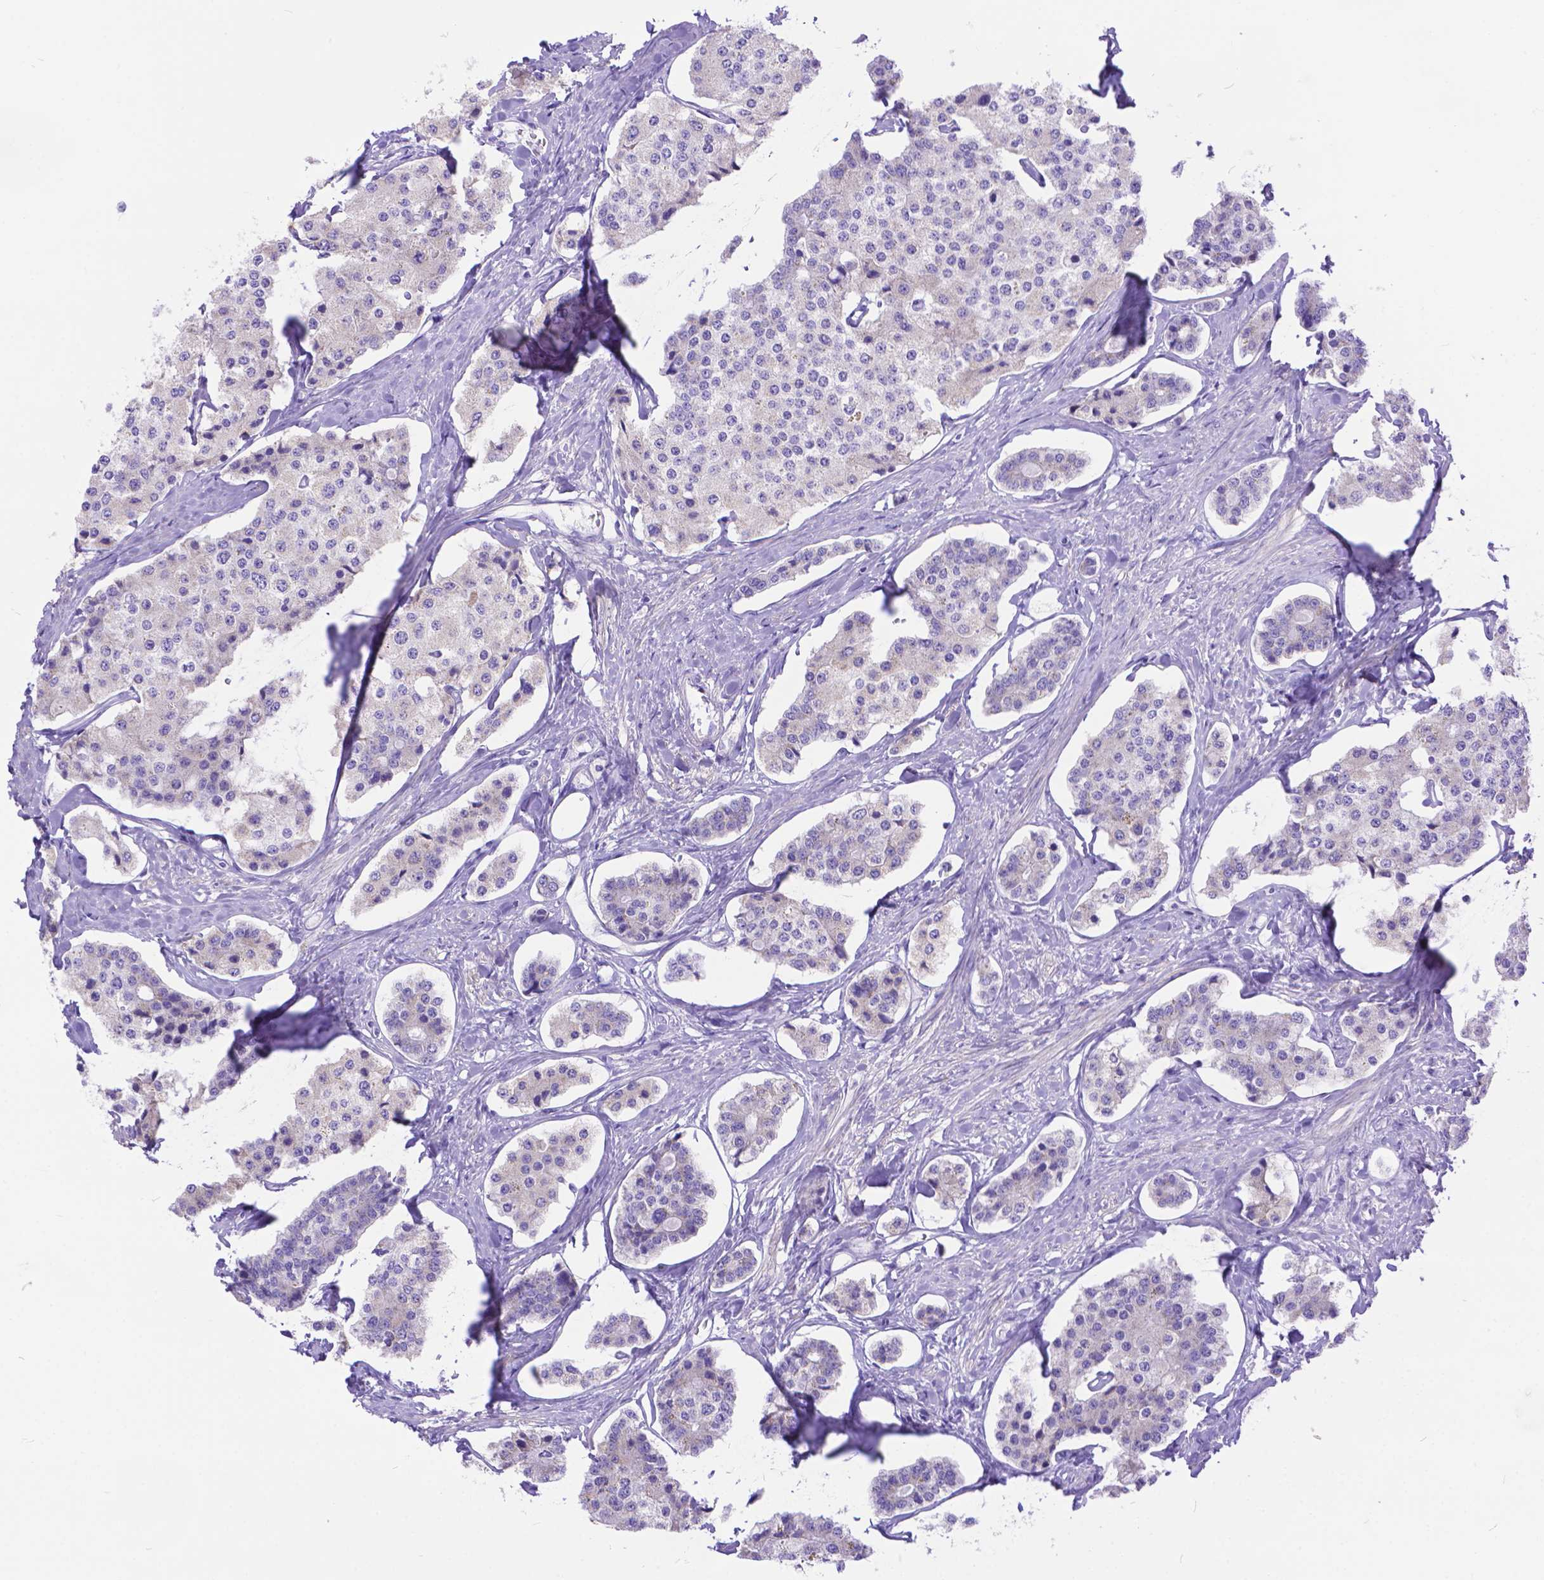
{"staining": {"intensity": "negative", "quantity": "none", "location": "none"}, "tissue": "carcinoid", "cell_type": "Tumor cells", "image_type": "cancer", "snomed": [{"axis": "morphology", "description": "Carcinoid, malignant, NOS"}, {"axis": "topography", "description": "Small intestine"}], "caption": "IHC image of neoplastic tissue: carcinoid stained with DAB reveals no significant protein expression in tumor cells.", "gene": "DHRS2", "patient": {"sex": "female", "age": 65}}